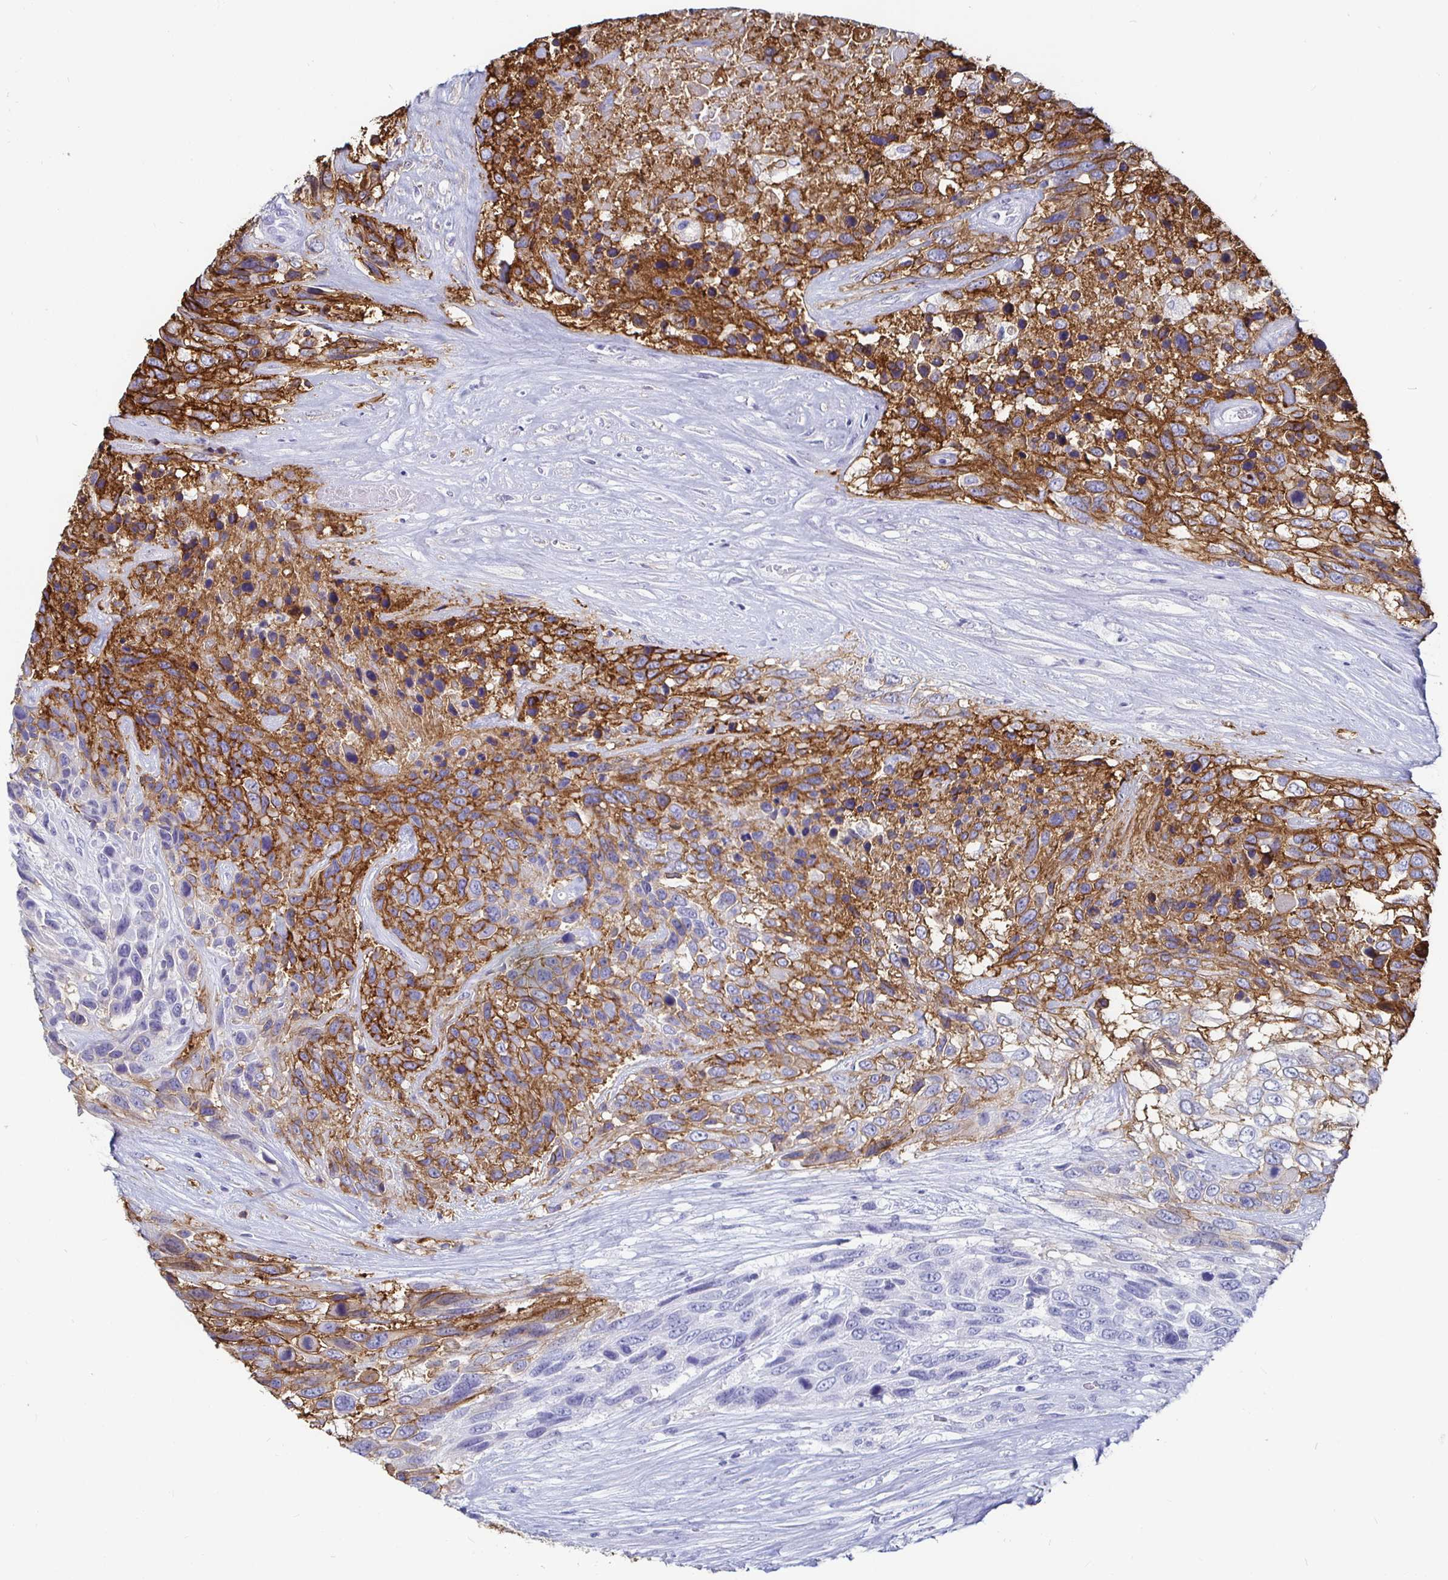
{"staining": {"intensity": "moderate", "quantity": ">75%", "location": "cytoplasmic/membranous"}, "tissue": "urothelial cancer", "cell_type": "Tumor cells", "image_type": "cancer", "snomed": [{"axis": "morphology", "description": "Urothelial carcinoma, High grade"}, {"axis": "topography", "description": "Urinary bladder"}], "caption": "This is a histology image of IHC staining of urothelial cancer, which shows moderate expression in the cytoplasmic/membranous of tumor cells.", "gene": "CA9", "patient": {"sex": "female", "age": 70}}